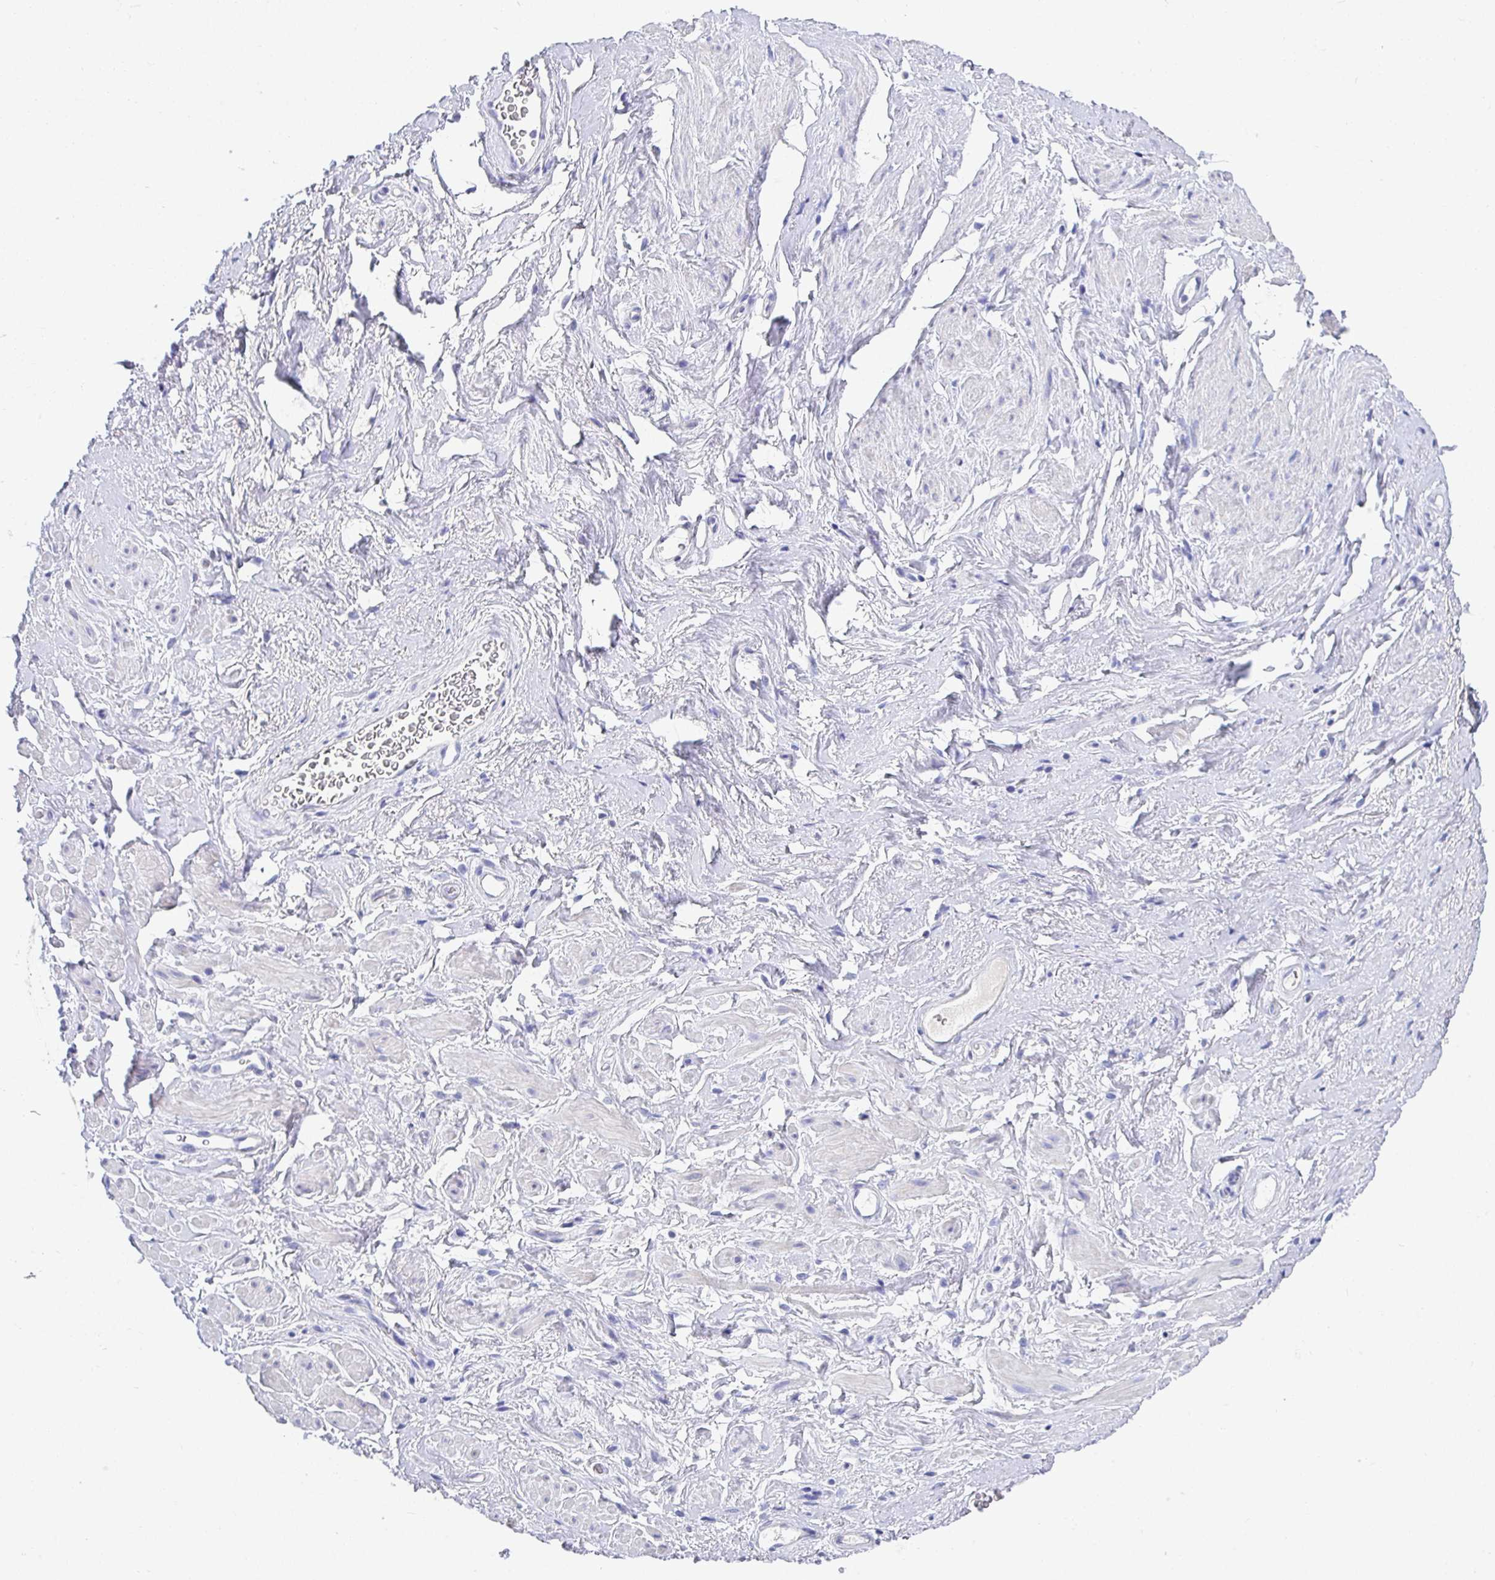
{"staining": {"intensity": "negative", "quantity": "none", "location": "none"}, "tissue": "soft tissue", "cell_type": "Fibroblasts", "image_type": "normal", "snomed": [{"axis": "morphology", "description": "Normal tissue, NOS"}, {"axis": "topography", "description": "Vagina"}, {"axis": "topography", "description": "Peripheral nerve tissue"}], "caption": "An image of soft tissue stained for a protein shows no brown staining in fibroblasts.", "gene": "TMEM241", "patient": {"sex": "female", "age": 71}}